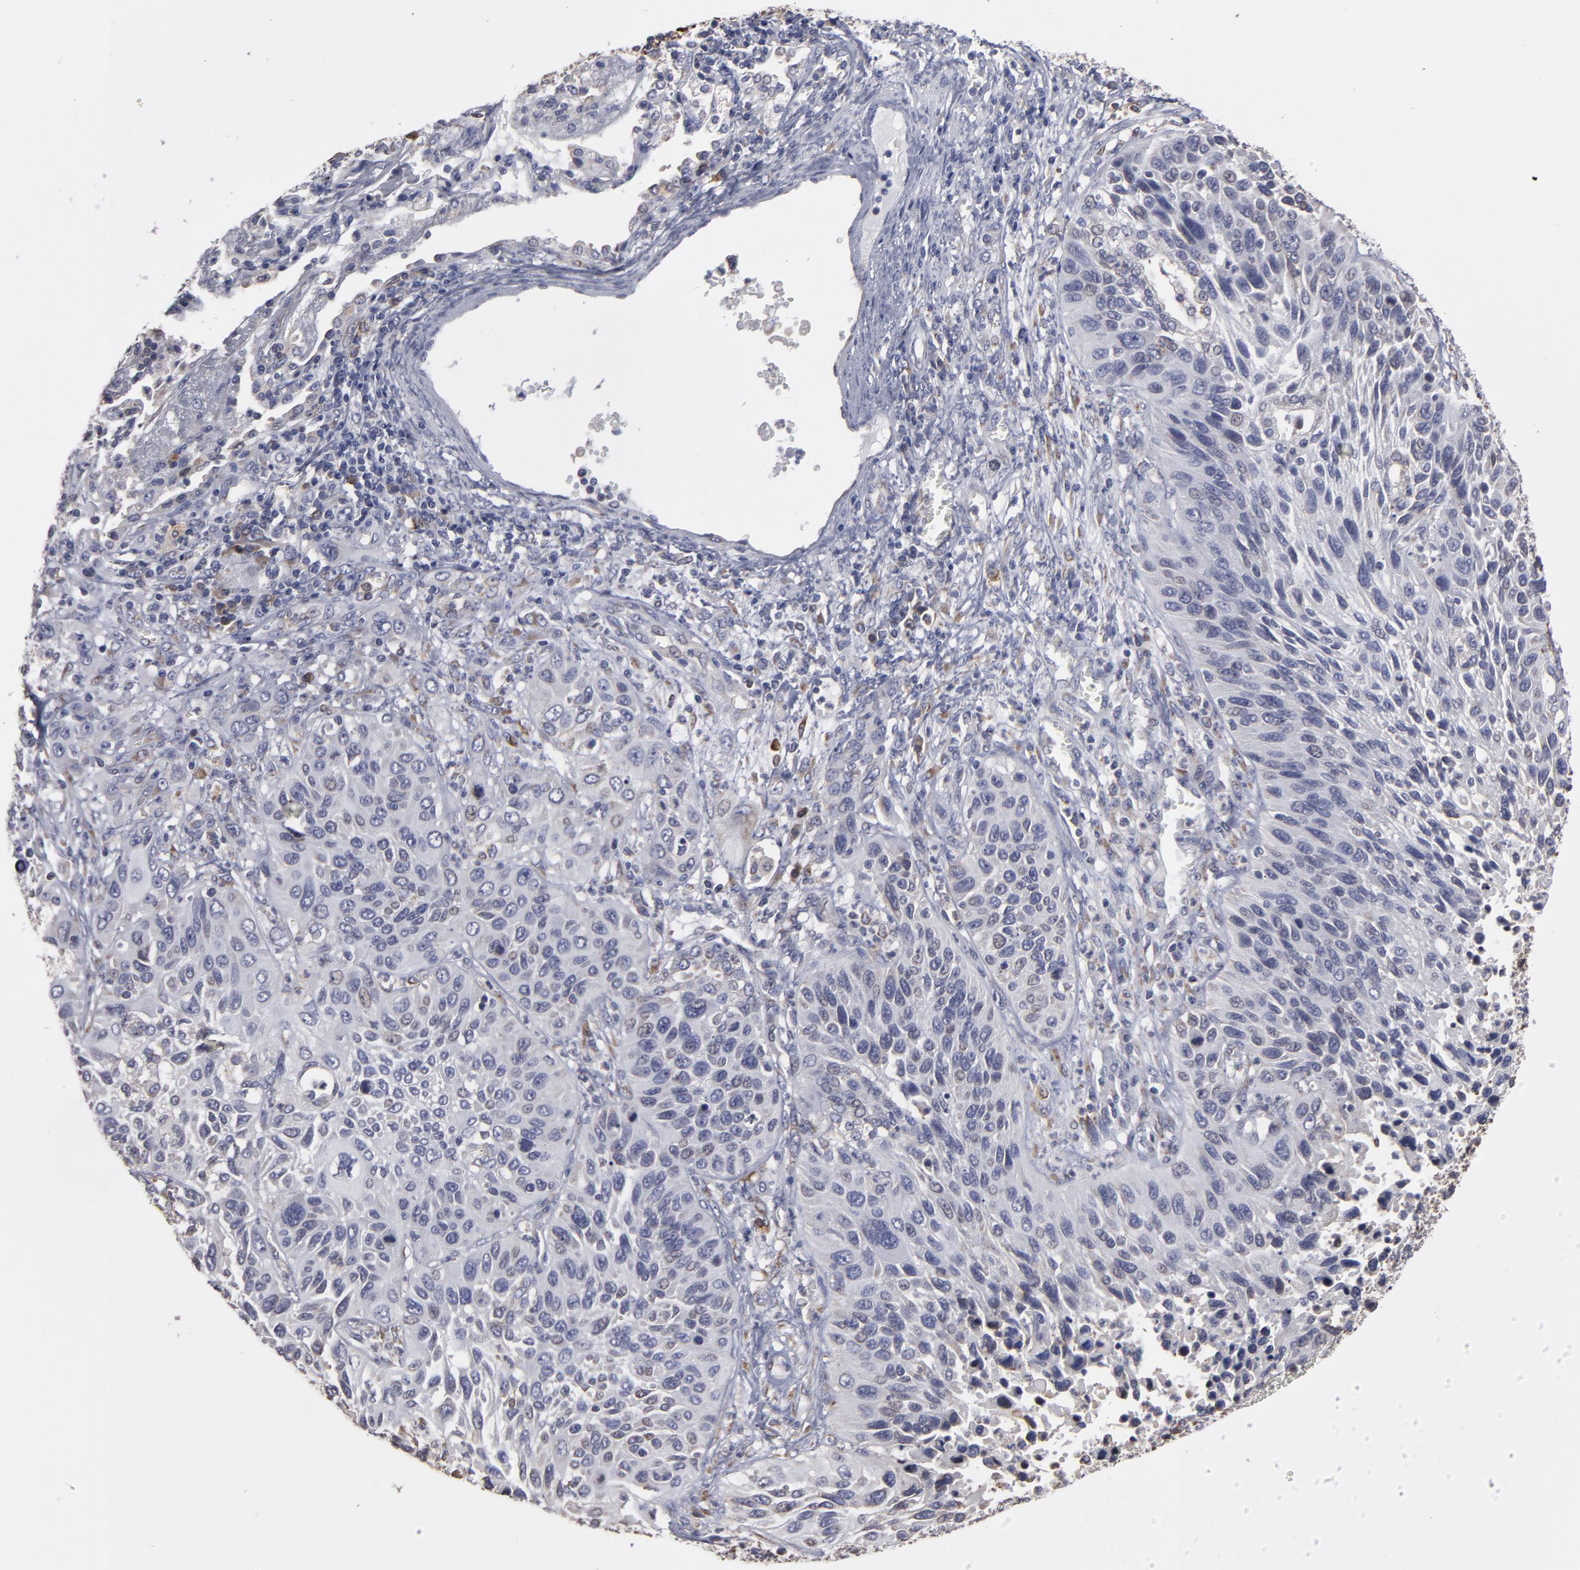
{"staining": {"intensity": "weak", "quantity": "<25%", "location": "cytoplasmic/membranous"}, "tissue": "lung cancer", "cell_type": "Tumor cells", "image_type": "cancer", "snomed": [{"axis": "morphology", "description": "Squamous cell carcinoma, NOS"}, {"axis": "topography", "description": "Lung"}], "caption": "The IHC micrograph has no significant staining in tumor cells of lung cancer tissue.", "gene": "SND1", "patient": {"sex": "female", "age": 76}}